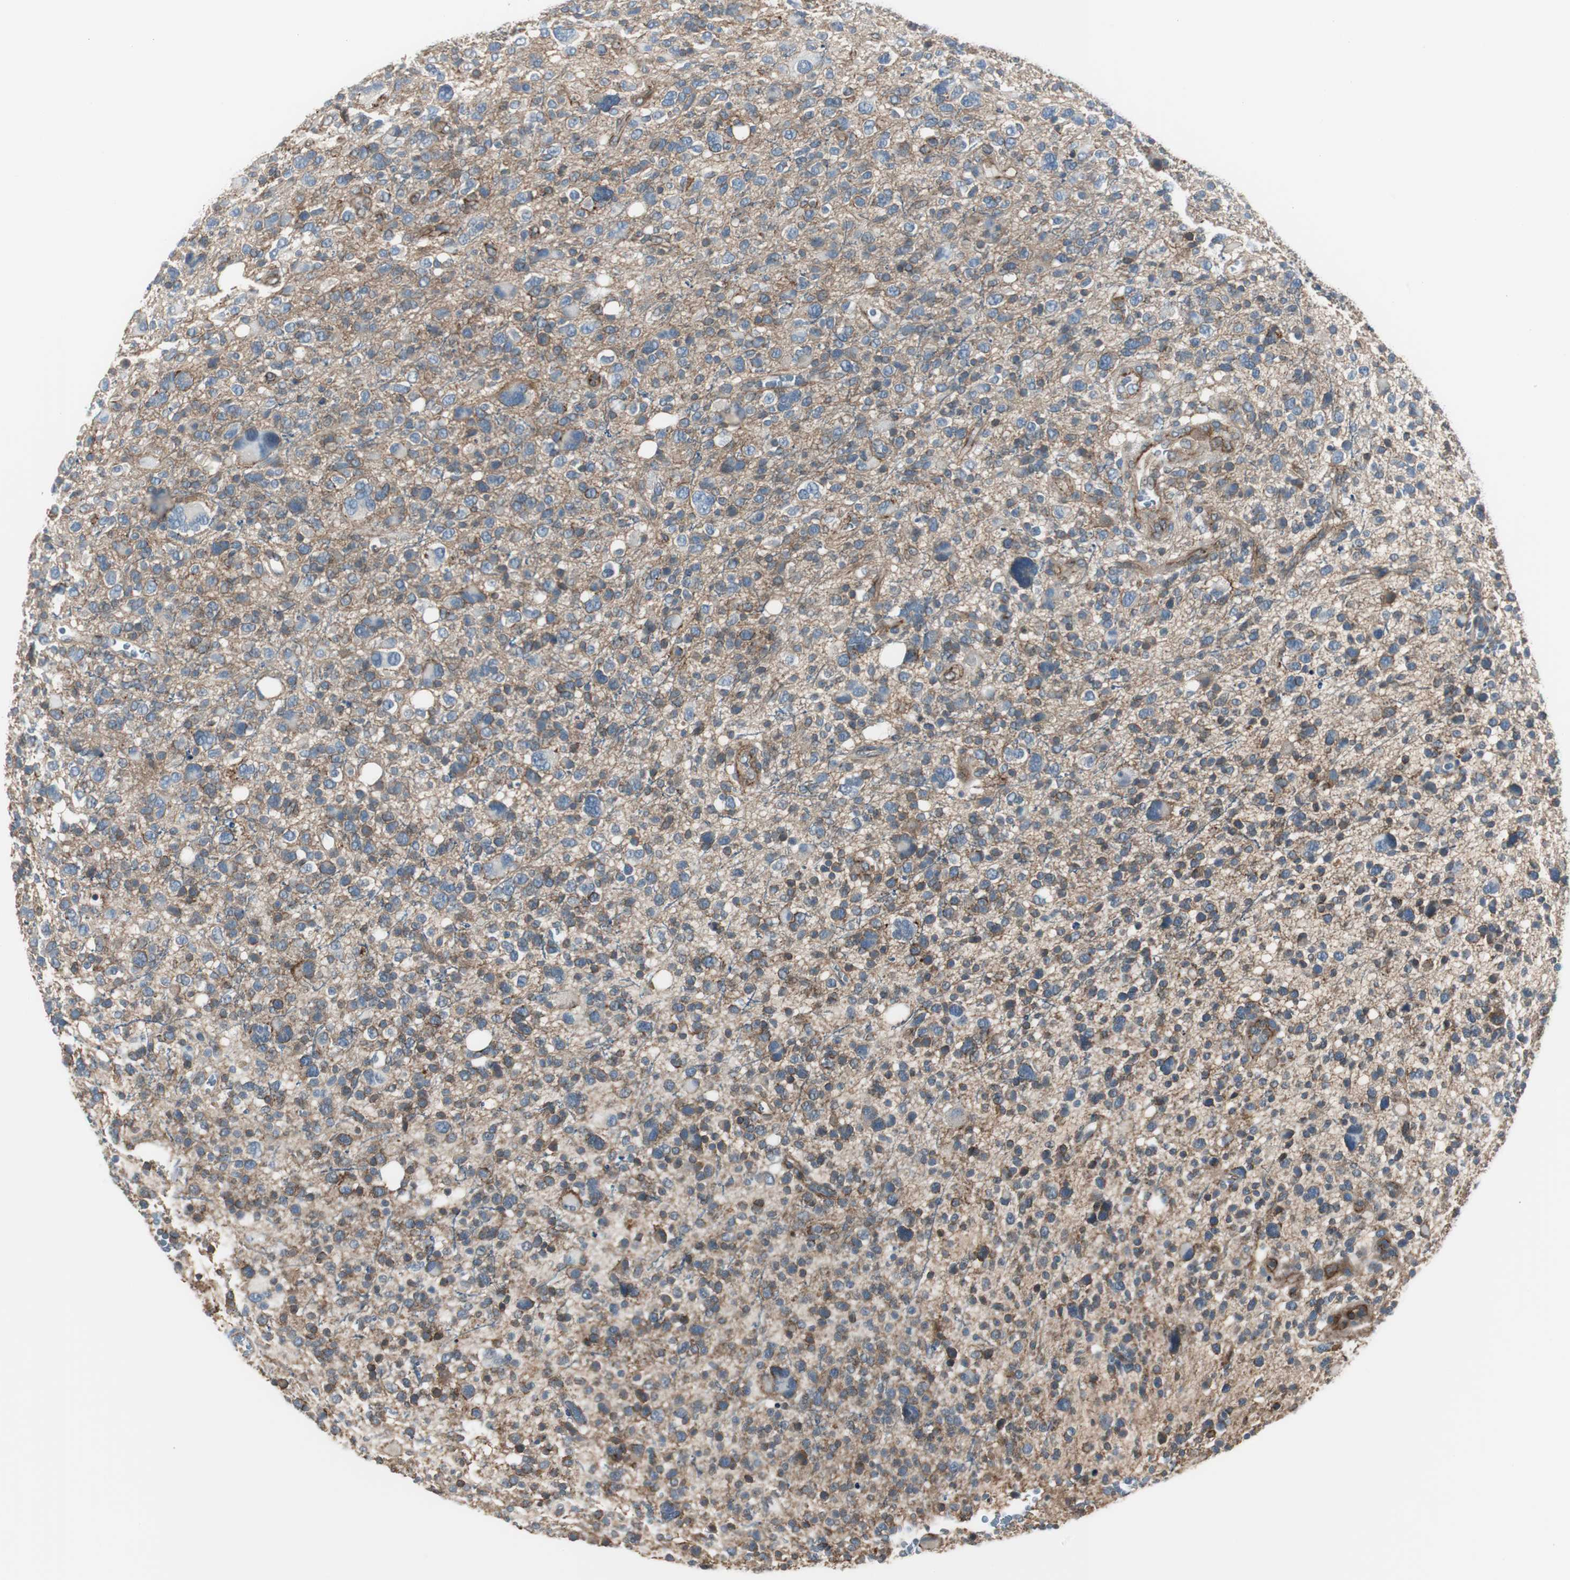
{"staining": {"intensity": "weak", "quantity": "<25%", "location": "cytoplasmic/membranous"}, "tissue": "glioma", "cell_type": "Tumor cells", "image_type": "cancer", "snomed": [{"axis": "morphology", "description": "Glioma, malignant, High grade"}, {"axis": "topography", "description": "Brain"}], "caption": "This is an IHC image of glioma. There is no positivity in tumor cells.", "gene": "STXBP4", "patient": {"sex": "male", "age": 48}}